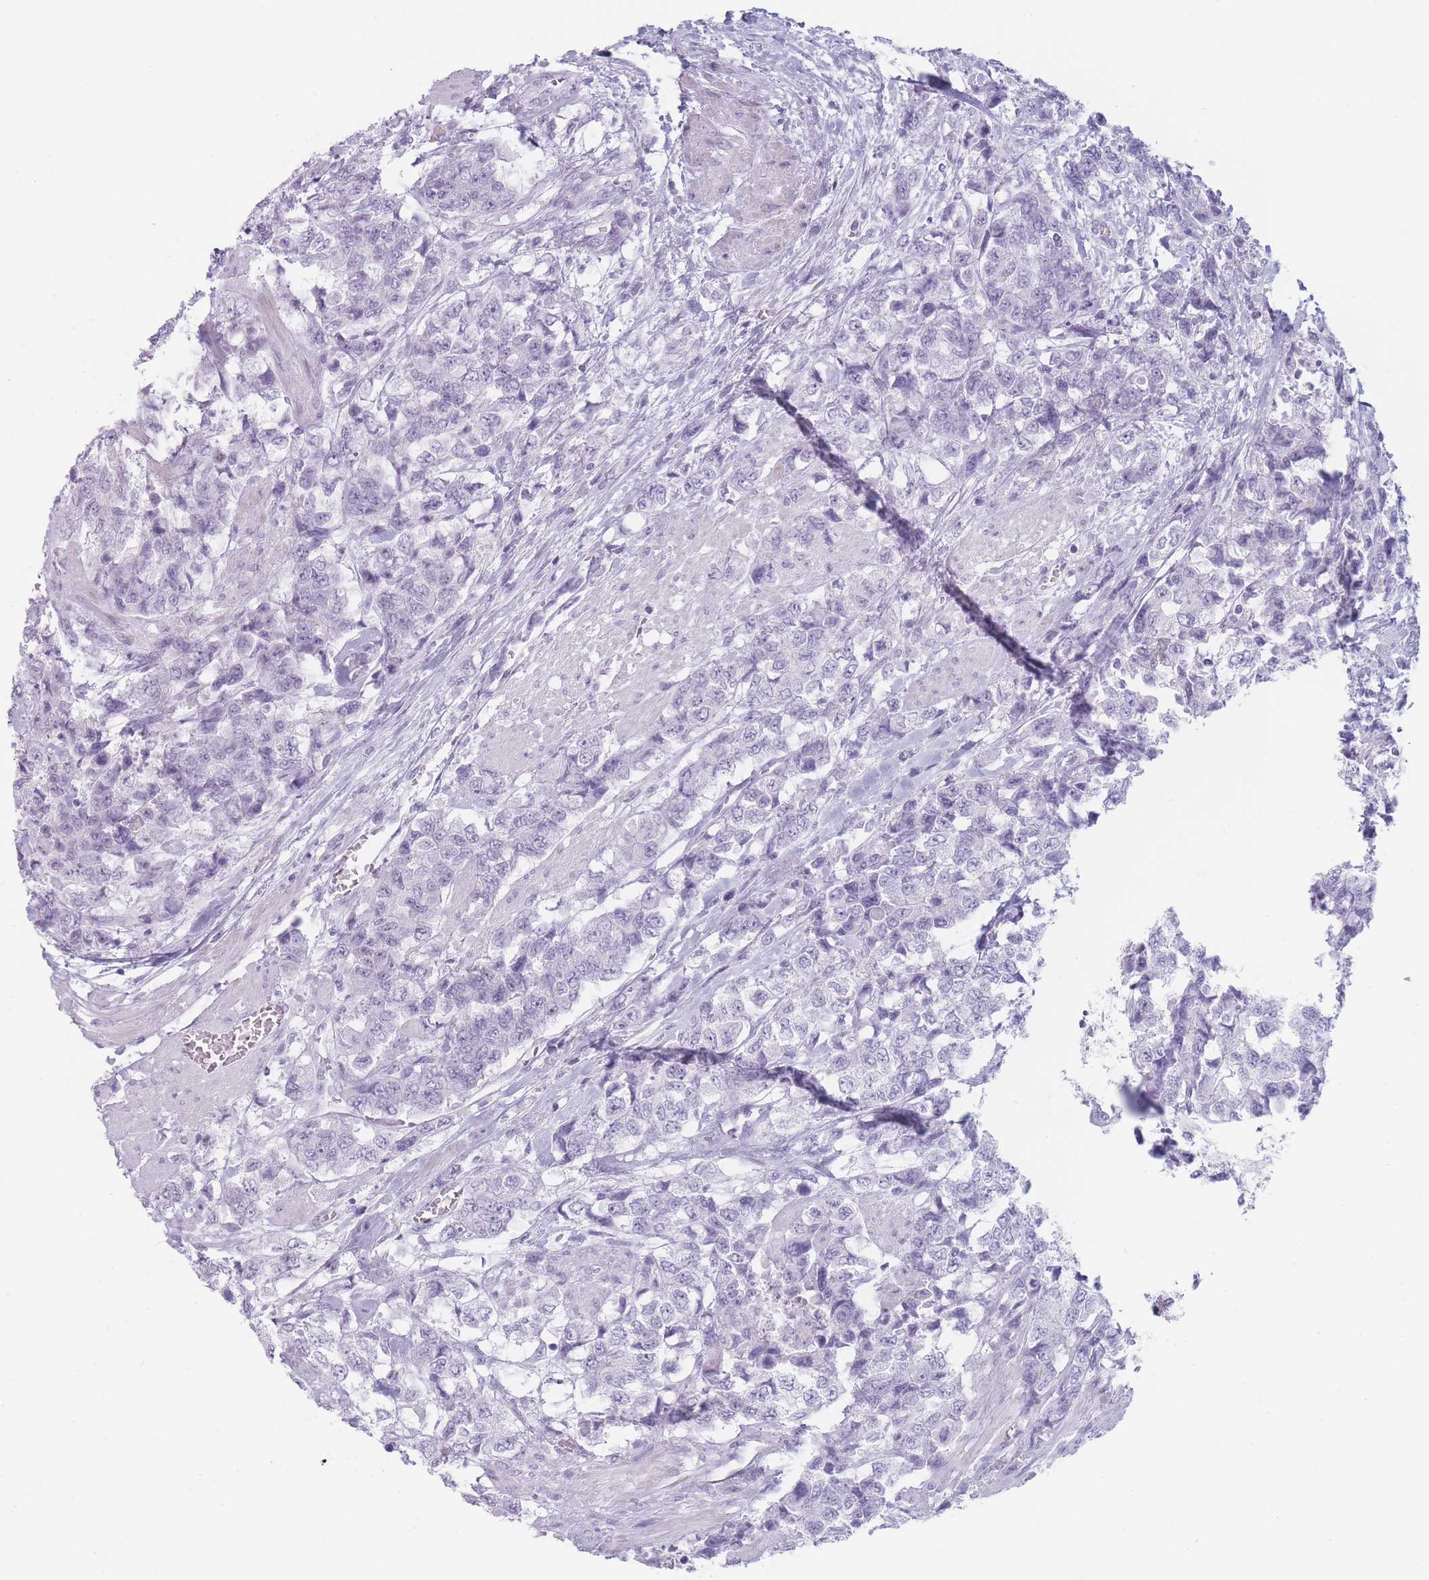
{"staining": {"intensity": "negative", "quantity": "none", "location": "none"}, "tissue": "urothelial cancer", "cell_type": "Tumor cells", "image_type": "cancer", "snomed": [{"axis": "morphology", "description": "Urothelial carcinoma, High grade"}, {"axis": "topography", "description": "Urinary bladder"}], "caption": "Immunohistochemistry (IHC) image of neoplastic tissue: urothelial carcinoma (high-grade) stained with DAB (3,3'-diaminobenzidine) exhibits no significant protein expression in tumor cells.", "gene": "IFNA6", "patient": {"sex": "female", "age": 78}}